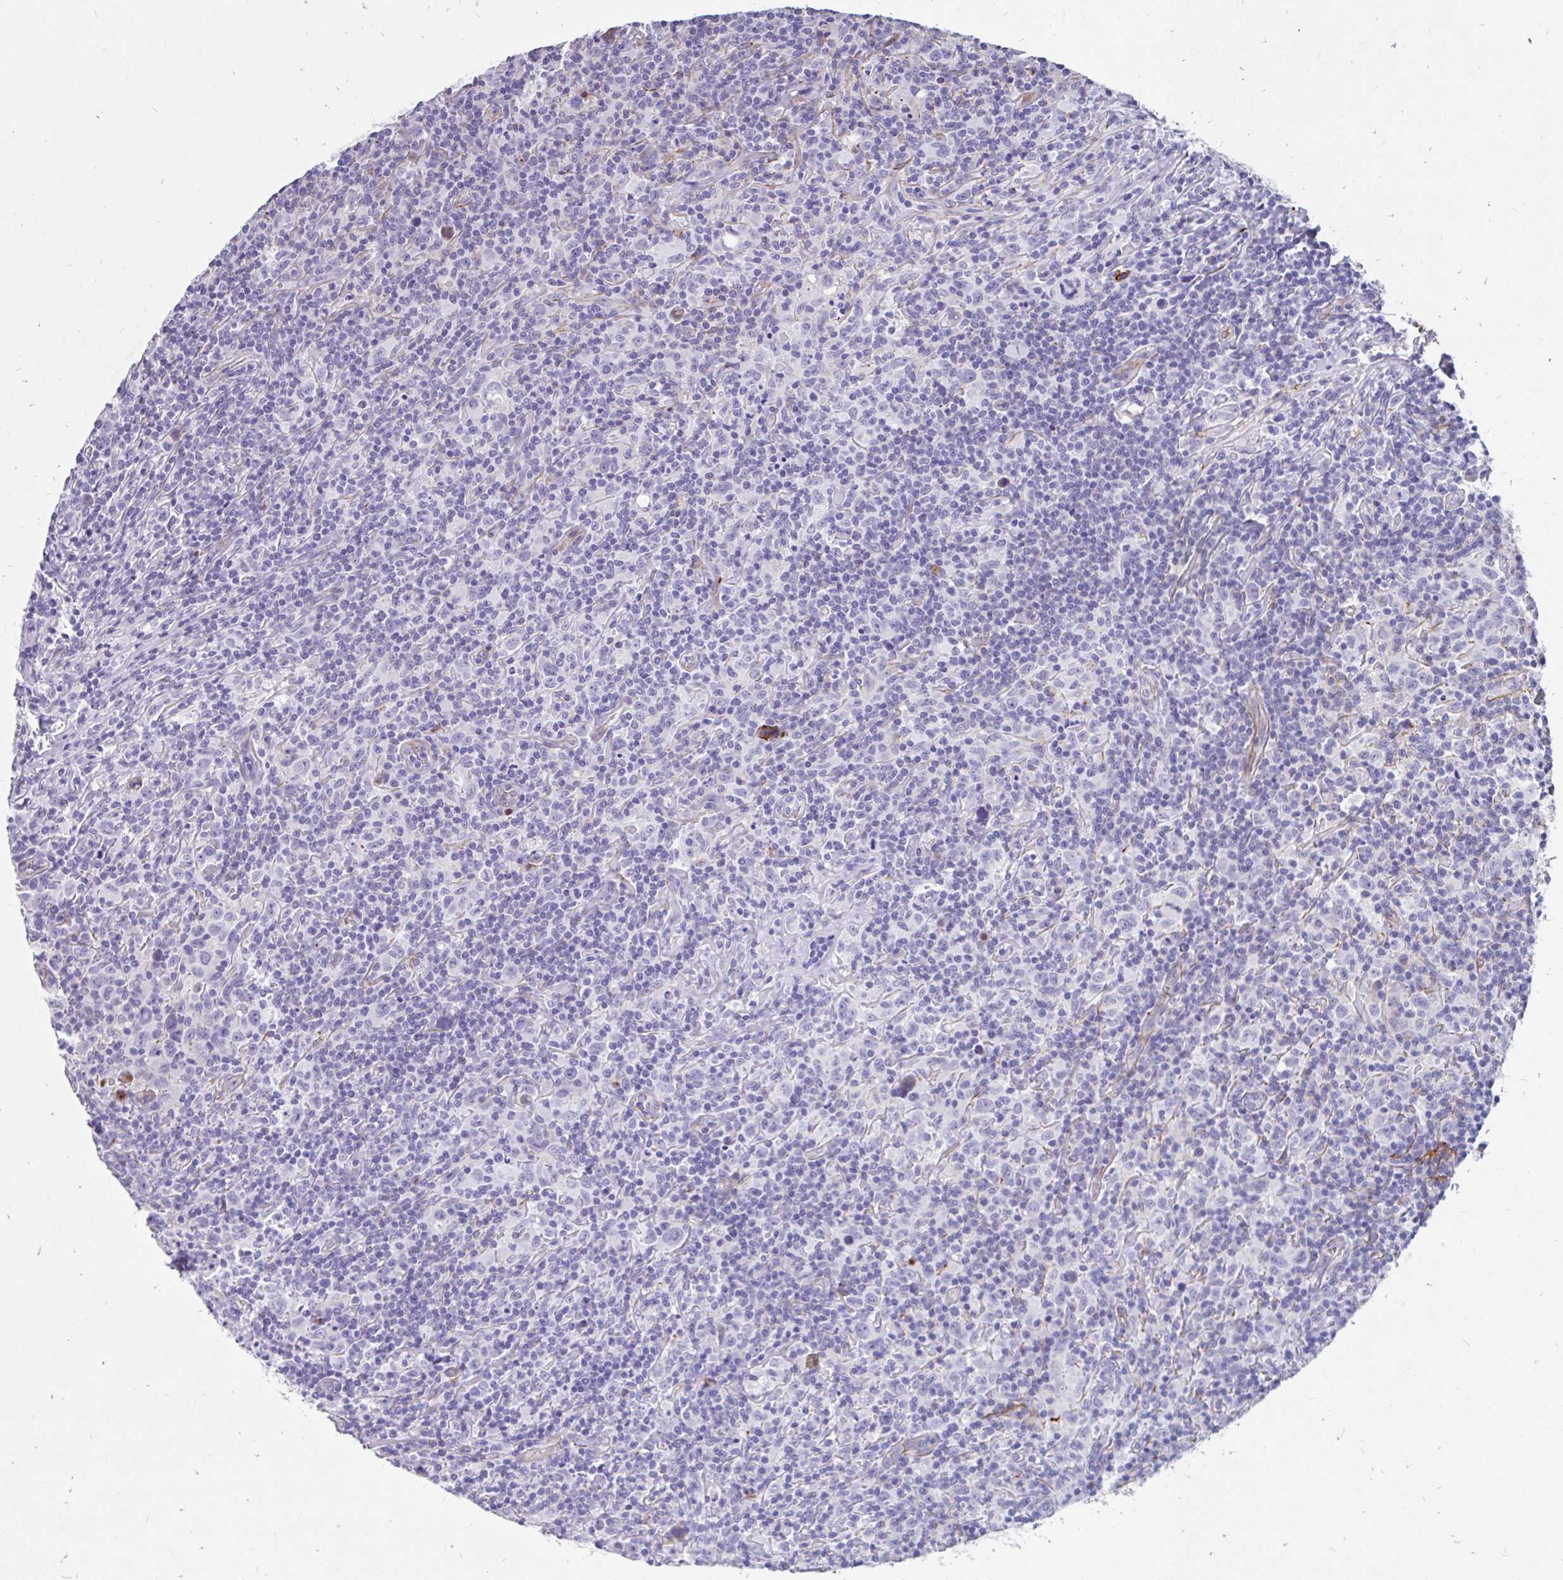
{"staining": {"intensity": "negative", "quantity": "none", "location": "none"}, "tissue": "lymphoma", "cell_type": "Tumor cells", "image_type": "cancer", "snomed": [{"axis": "morphology", "description": "Hodgkin's disease, NOS"}, {"axis": "topography", "description": "Lymph node"}], "caption": "Immunohistochemical staining of Hodgkin's disease exhibits no significant expression in tumor cells.", "gene": "EML5", "patient": {"sex": "female", "age": 18}}